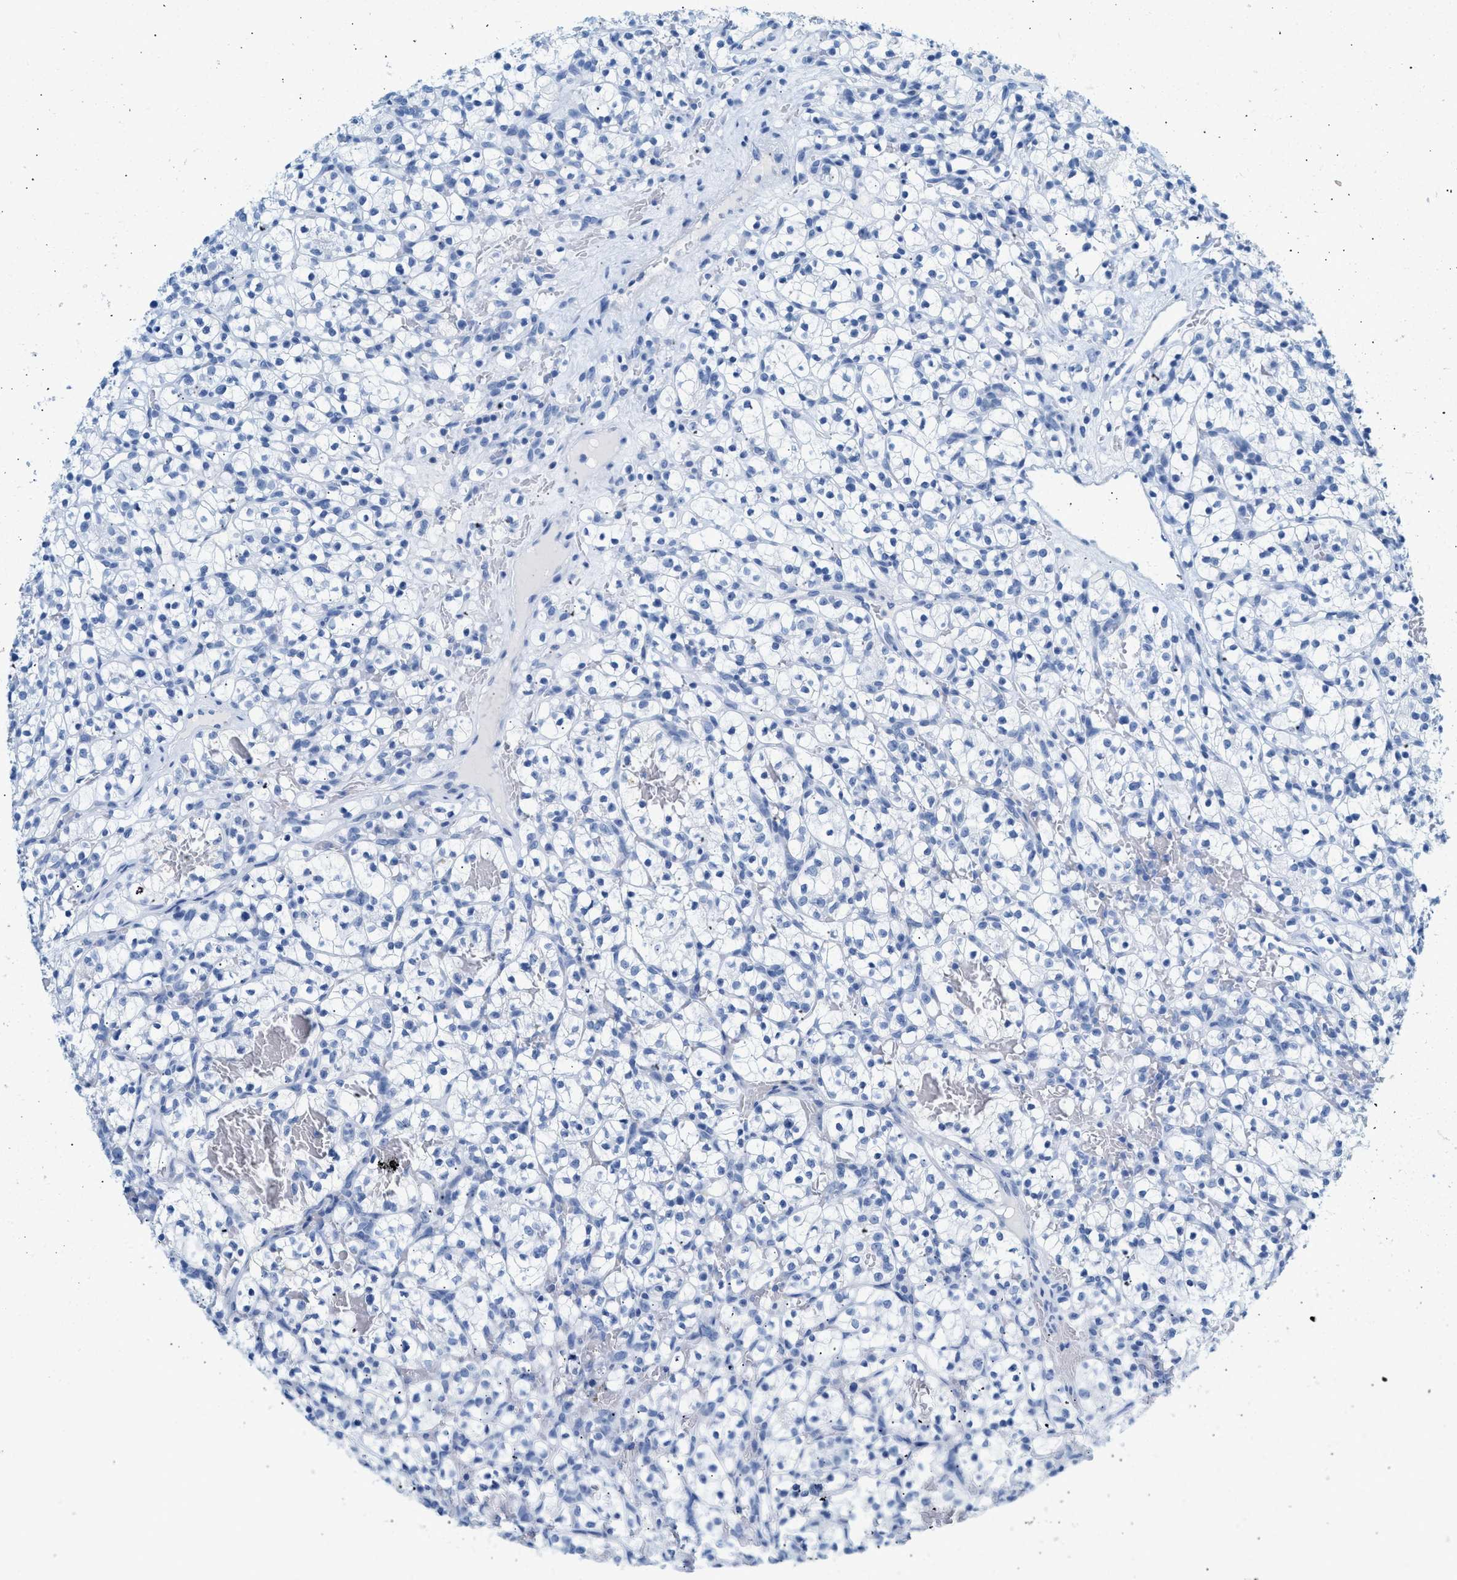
{"staining": {"intensity": "negative", "quantity": "none", "location": "none"}, "tissue": "renal cancer", "cell_type": "Tumor cells", "image_type": "cancer", "snomed": [{"axis": "morphology", "description": "Adenocarcinoma, NOS"}, {"axis": "topography", "description": "Kidney"}], "caption": "High magnification brightfield microscopy of adenocarcinoma (renal) stained with DAB (brown) and counterstained with hematoxylin (blue): tumor cells show no significant positivity.", "gene": "HHATL", "patient": {"sex": "female", "age": 57}}